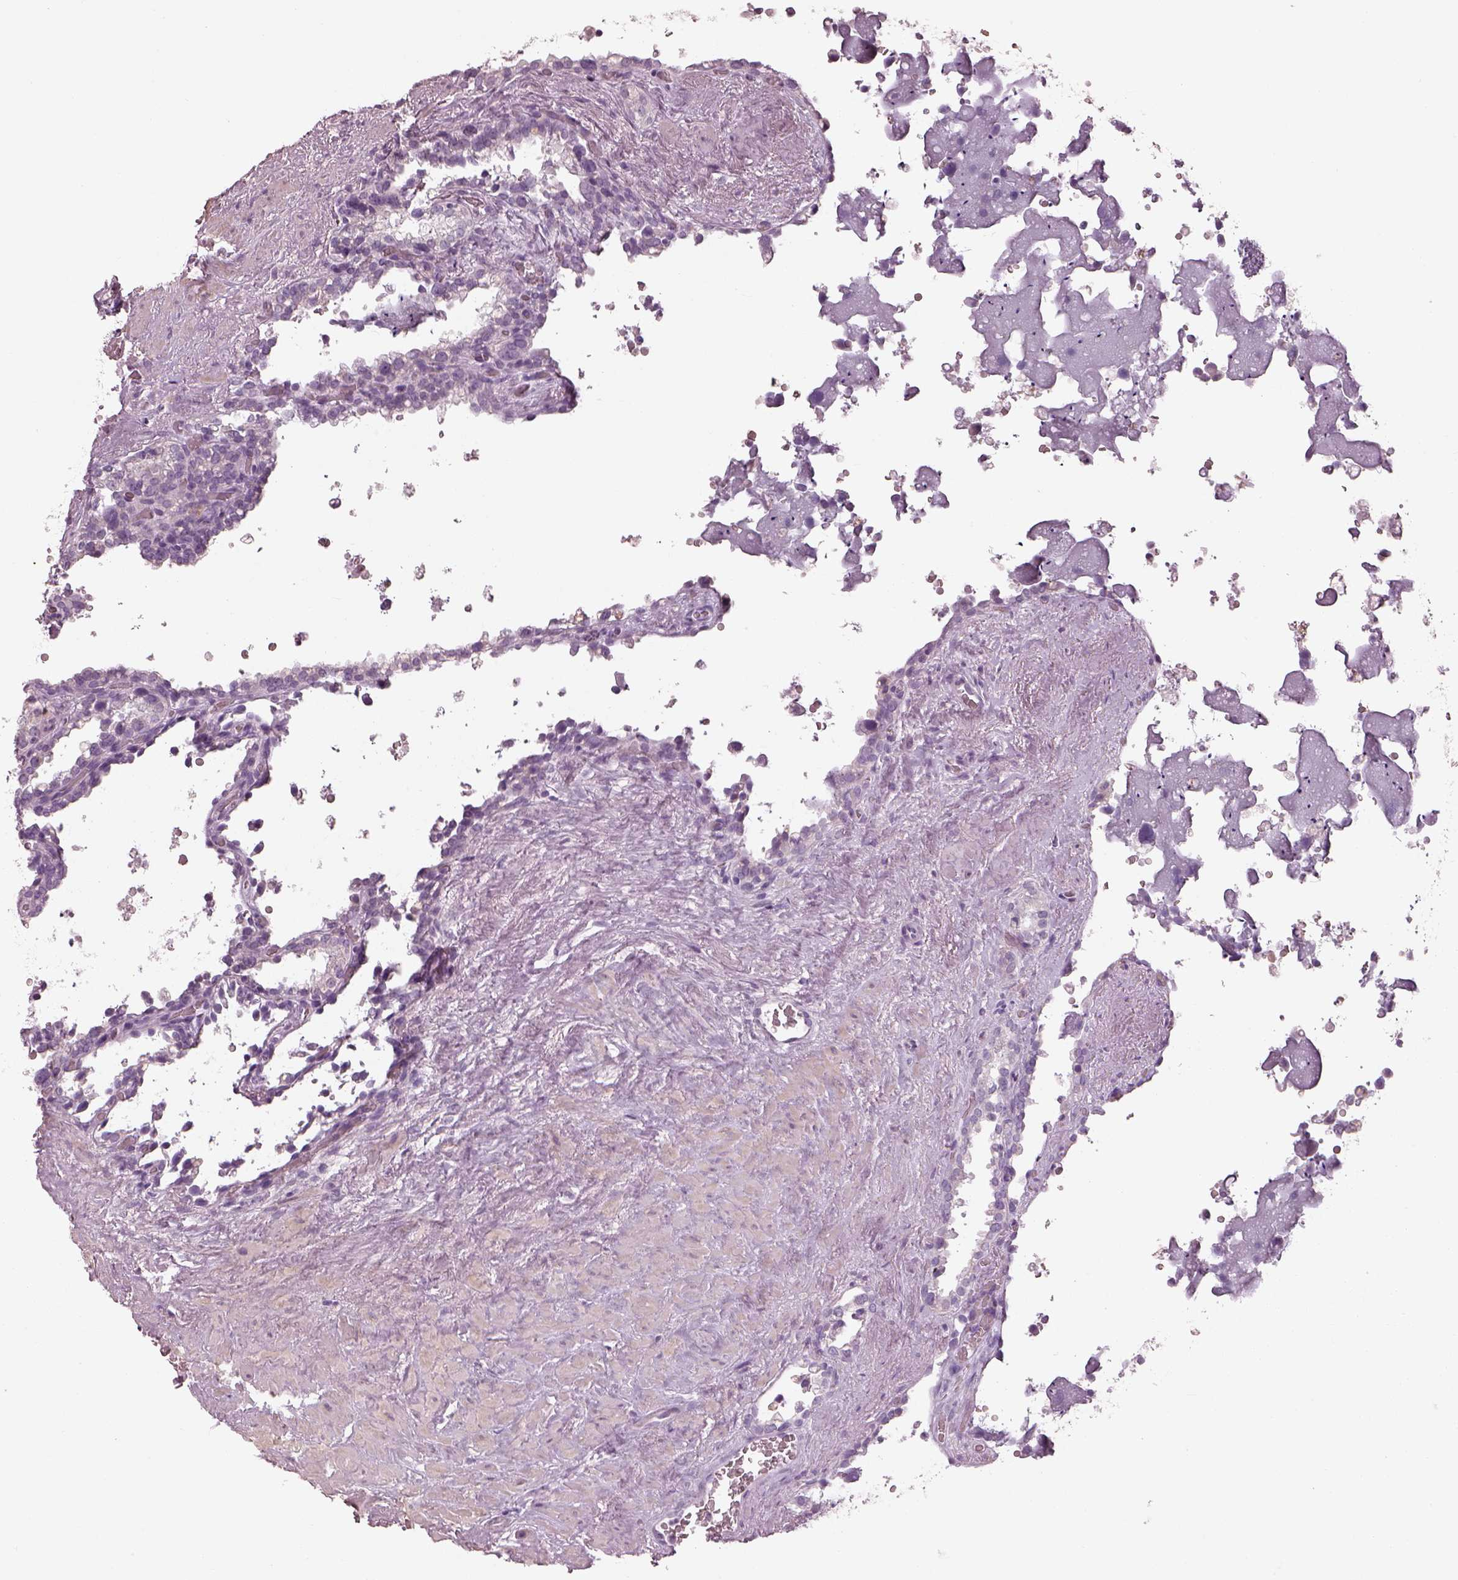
{"staining": {"intensity": "negative", "quantity": "none", "location": "none"}, "tissue": "seminal vesicle", "cell_type": "Glandular cells", "image_type": "normal", "snomed": [{"axis": "morphology", "description": "Normal tissue, NOS"}, {"axis": "topography", "description": "Seminal veicle"}], "caption": "Glandular cells show no significant protein staining in benign seminal vesicle.", "gene": "RSPH9", "patient": {"sex": "male", "age": 71}}